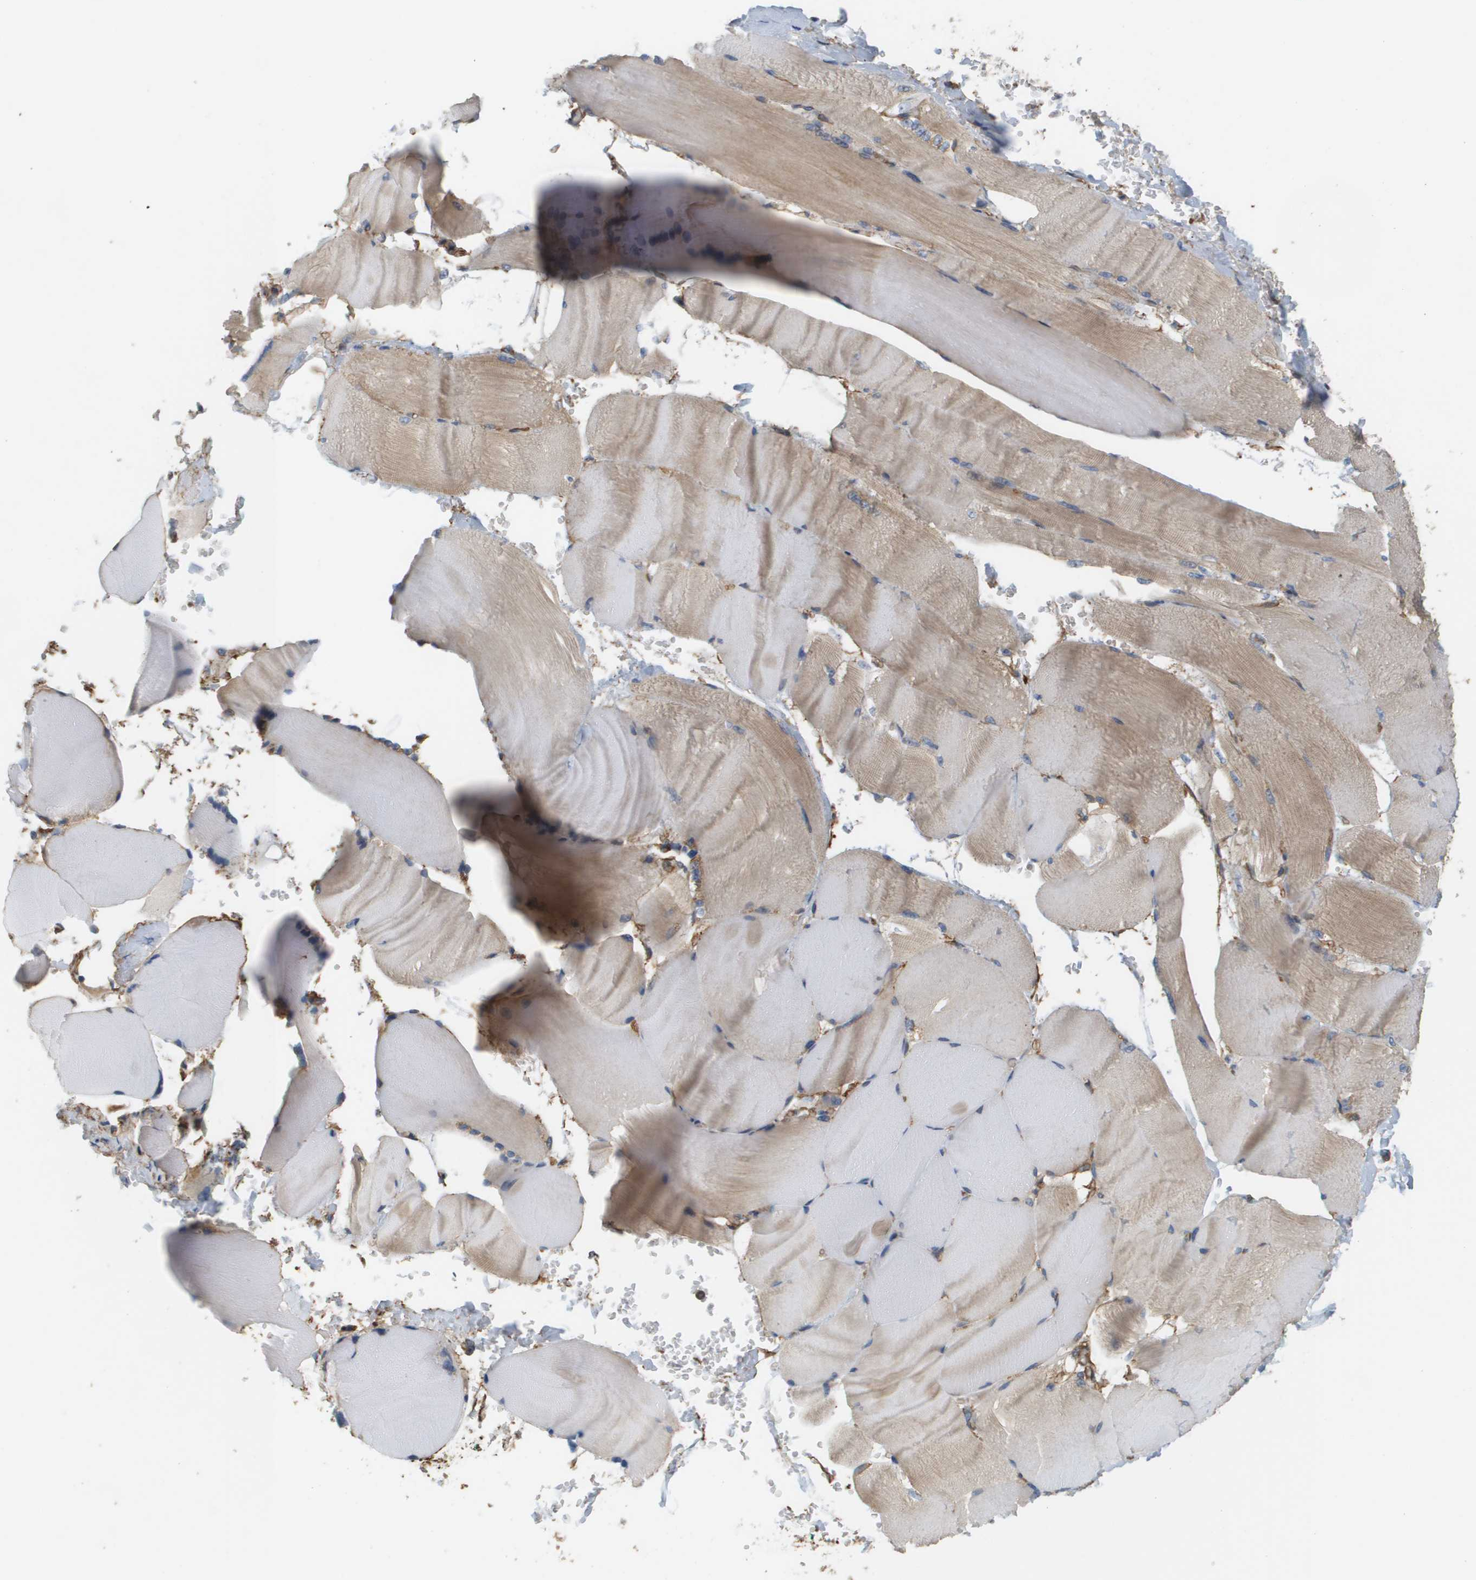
{"staining": {"intensity": "weak", "quantity": "25%-75%", "location": "cytoplasmic/membranous"}, "tissue": "skeletal muscle", "cell_type": "Myocytes", "image_type": "normal", "snomed": [{"axis": "morphology", "description": "Normal tissue, NOS"}, {"axis": "topography", "description": "Skin"}, {"axis": "topography", "description": "Skeletal muscle"}], "caption": "A high-resolution photomicrograph shows IHC staining of normal skeletal muscle, which exhibits weak cytoplasmic/membranous staining in approximately 25%-75% of myocytes.", "gene": "SGMS2", "patient": {"sex": "male", "age": 83}}